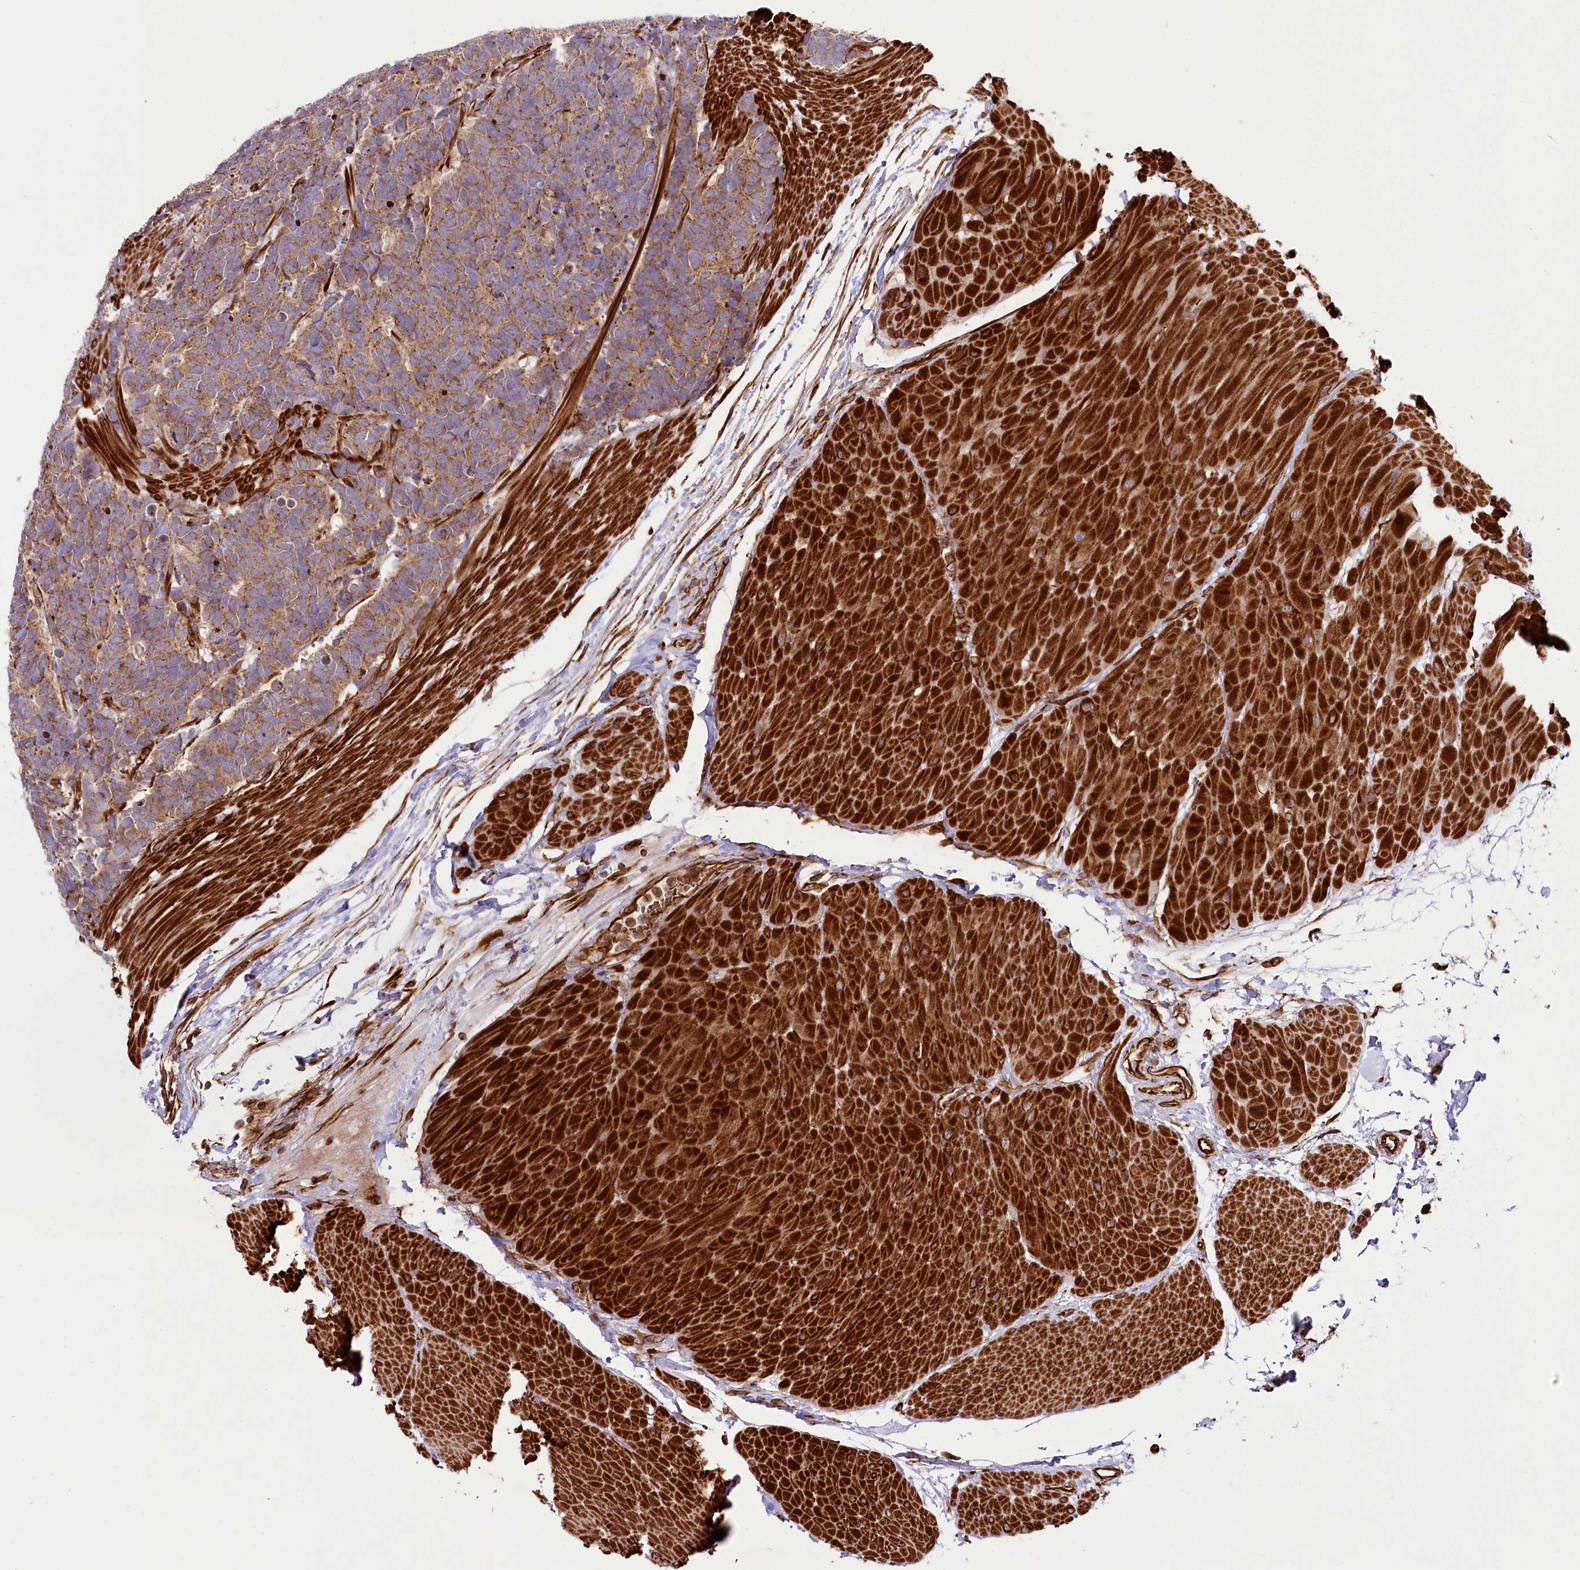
{"staining": {"intensity": "moderate", "quantity": ">75%", "location": "cytoplasmic/membranous"}, "tissue": "carcinoid", "cell_type": "Tumor cells", "image_type": "cancer", "snomed": [{"axis": "morphology", "description": "Carcinoma, NOS"}, {"axis": "morphology", "description": "Carcinoid, malignant, NOS"}, {"axis": "topography", "description": "Urinary bladder"}], "caption": "A medium amount of moderate cytoplasmic/membranous staining is seen in about >75% of tumor cells in malignant carcinoid tissue.", "gene": "THUMPD3", "patient": {"sex": "male", "age": 57}}